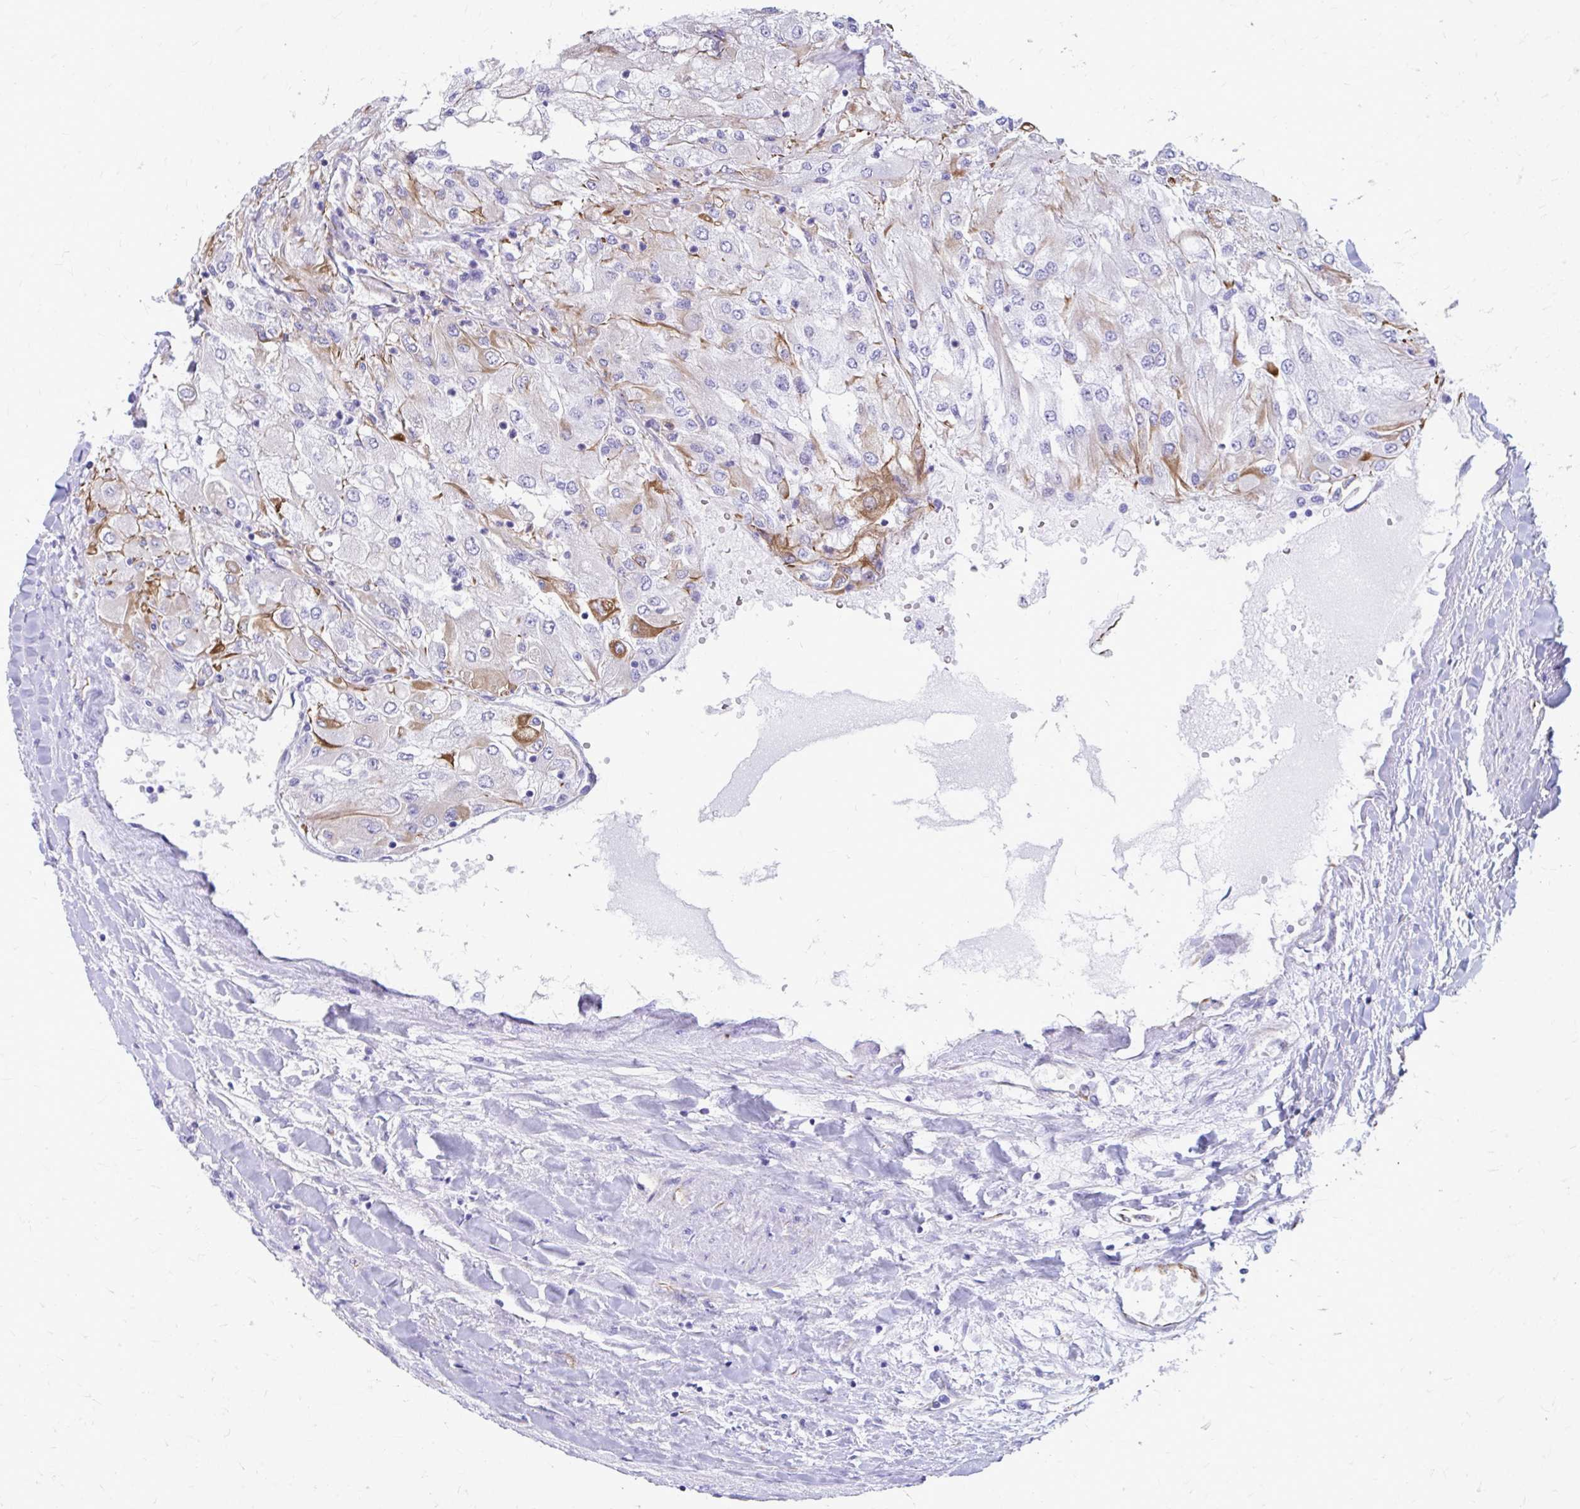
{"staining": {"intensity": "moderate", "quantity": "<25%", "location": "cytoplasmic/membranous"}, "tissue": "renal cancer", "cell_type": "Tumor cells", "image_type": "cancer", "snomed": [{"axis": "morphology", "description": "Adenocarcinoma, NOS"}, {"axis": "topography", "description": "Kidney"}], "caption": "A histopathology image of human renal adenocarcinoma stained for a protein demonstrates moderate cytoplasmic/membranous brown staining in tumor cells.", "gene": "ZNF699", "patient": {"sex": "male", "age": 80}}